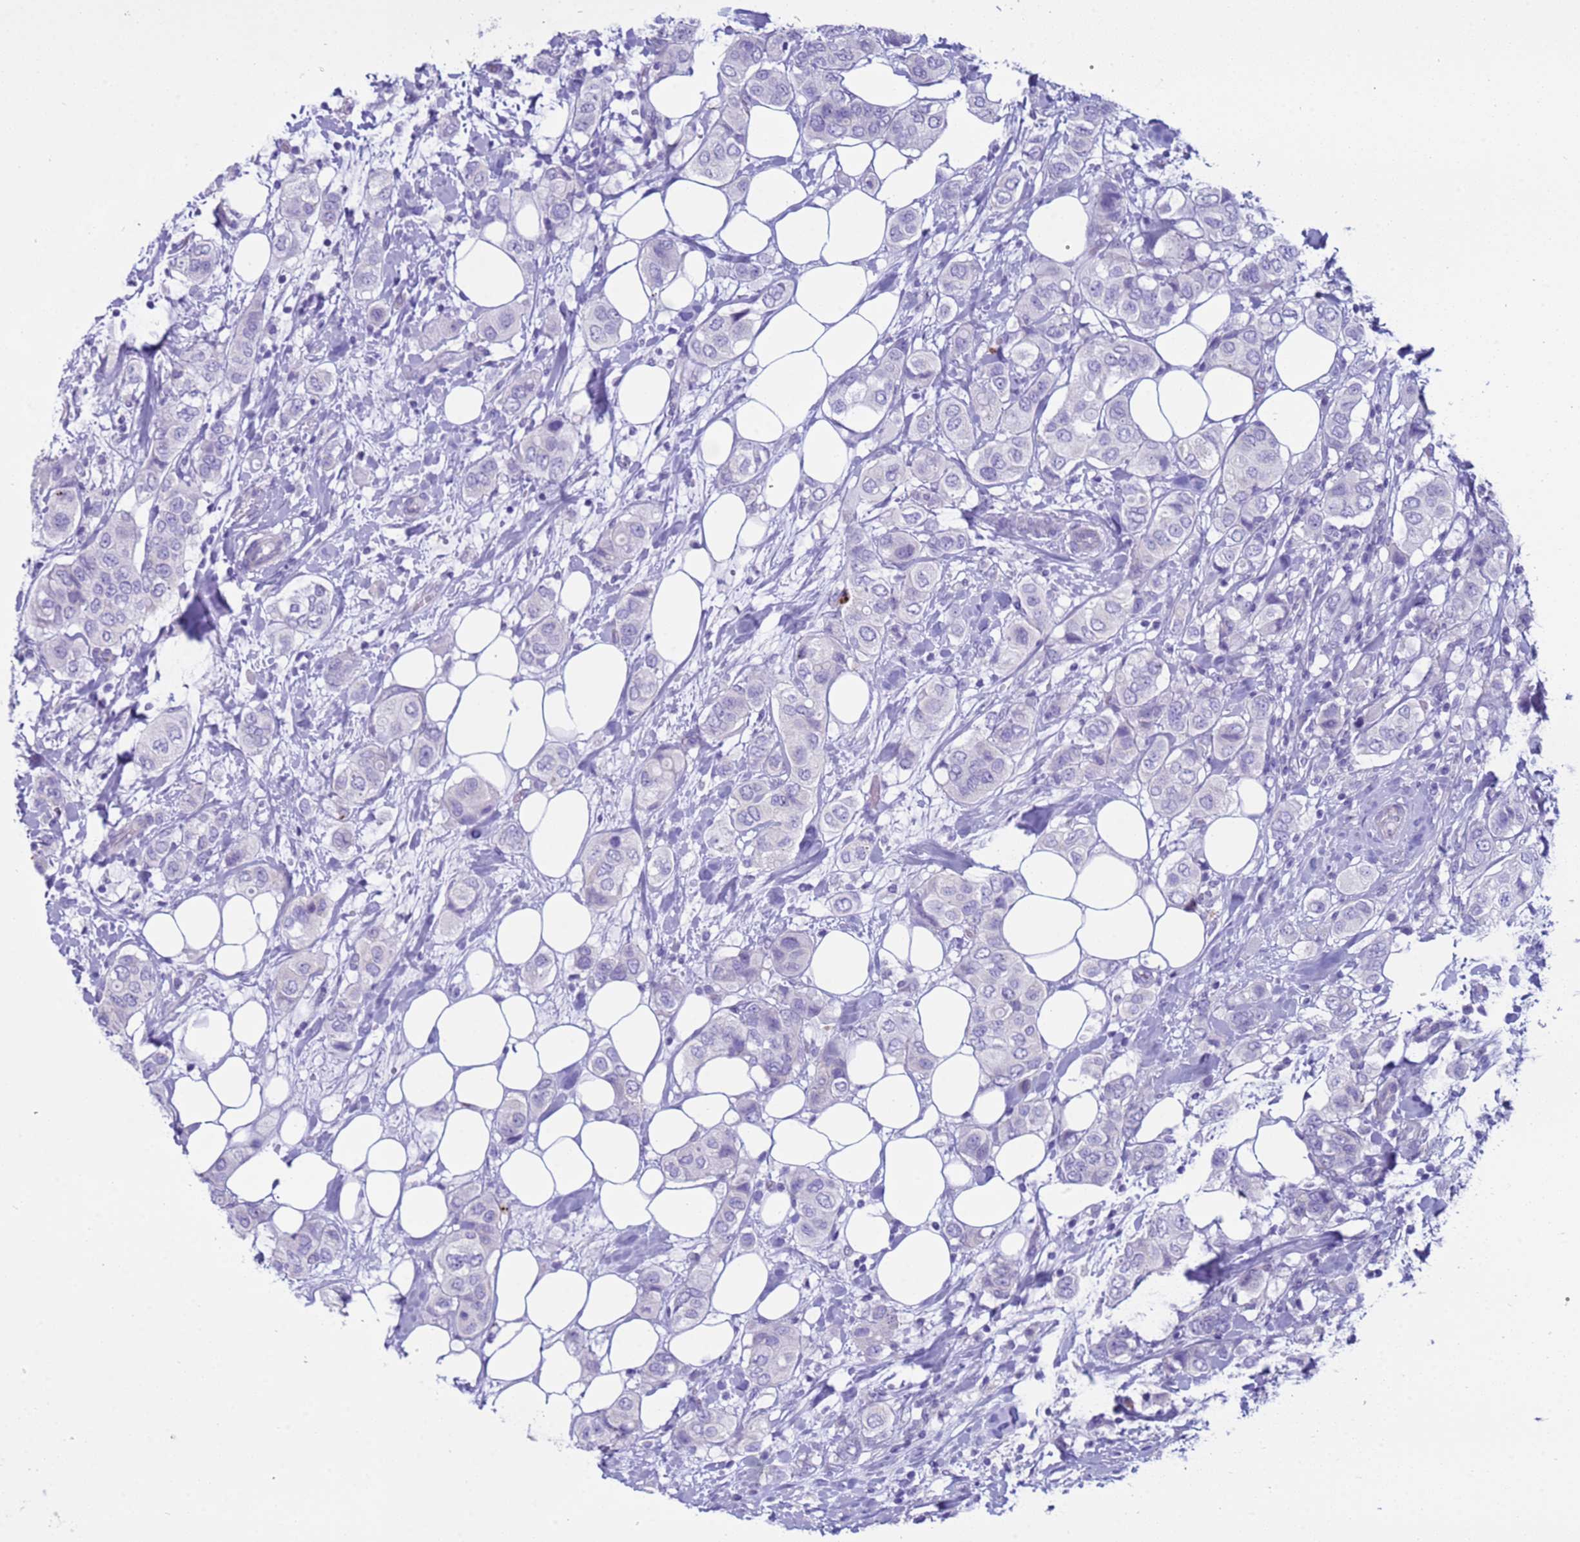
{"staining": {"intensity": "negative", "quantity": "none", "location": "none"}, "tissue": "breast cancer", "cell_type": "Tumor cells", "image_type": "cancer", "snomed": [{"axis": "morphology", "description": "Lobular carcinoma"}, {"axis": "topography", "description": "Breast"}], "caption": "There is no significant positivity in tumor cells of breast cancer (lobular carcinoma). (Immunohistochemistry (ihc), brightfield microscopy, high magnification).", "gene": "CST4", "patient": {"sex": "female", "age": 51}}